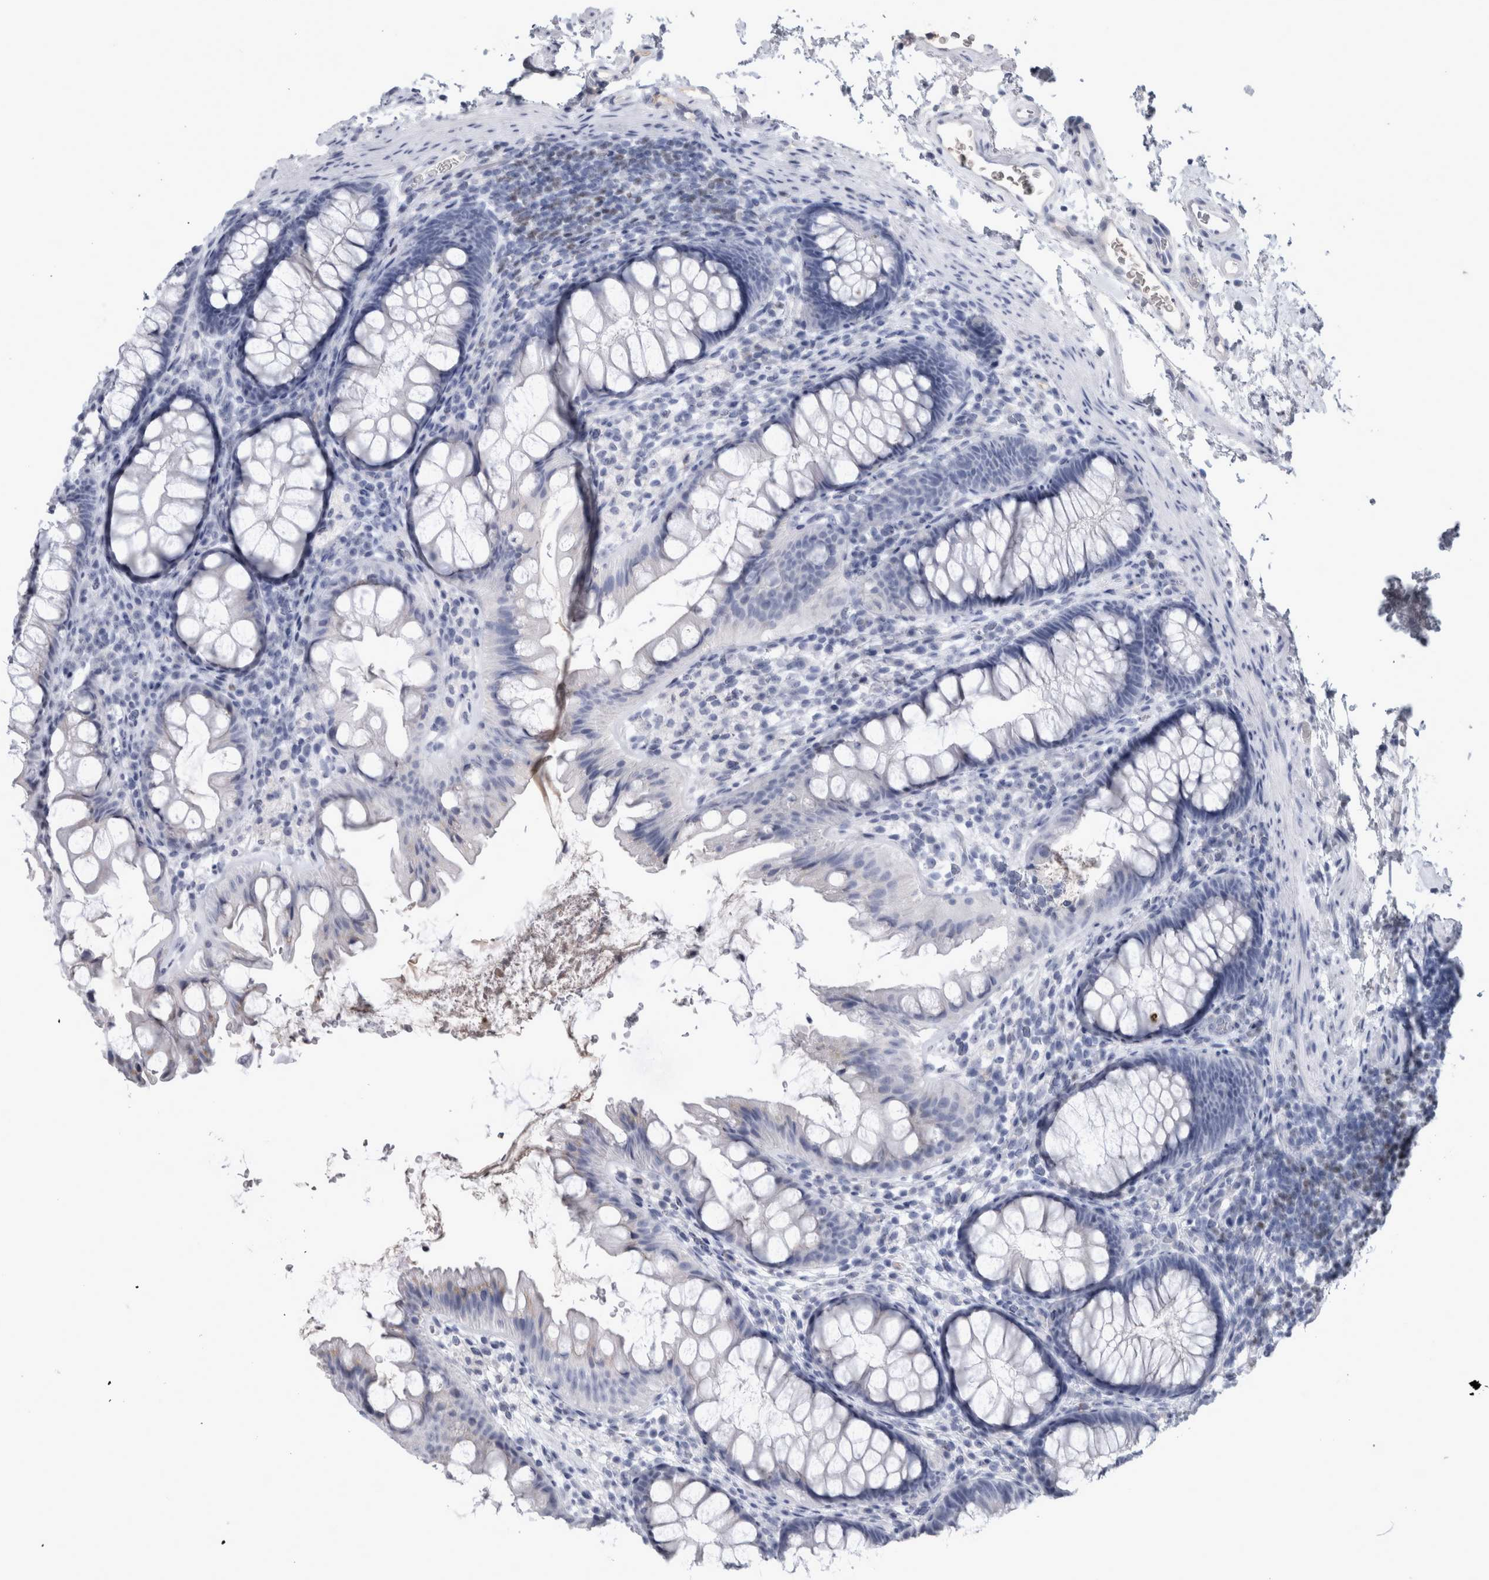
{"staining": {"intensity": "negative", "quantity": "none", "location": "none"}, "tissue": "colon", "cell_type": "Endothelial cells", "image_type": "normal", "snomed": [{"axis": "morphology", "description": "Normal tissue, NOS"}, {"axis": "topography", "description": "Colon"}], "caption": "Photomicrograph shows no significant protein staining in endothelial cells of unremarkable colon.", "gene": "PAX5", "patient": {"sex": "female", "age": 62}}